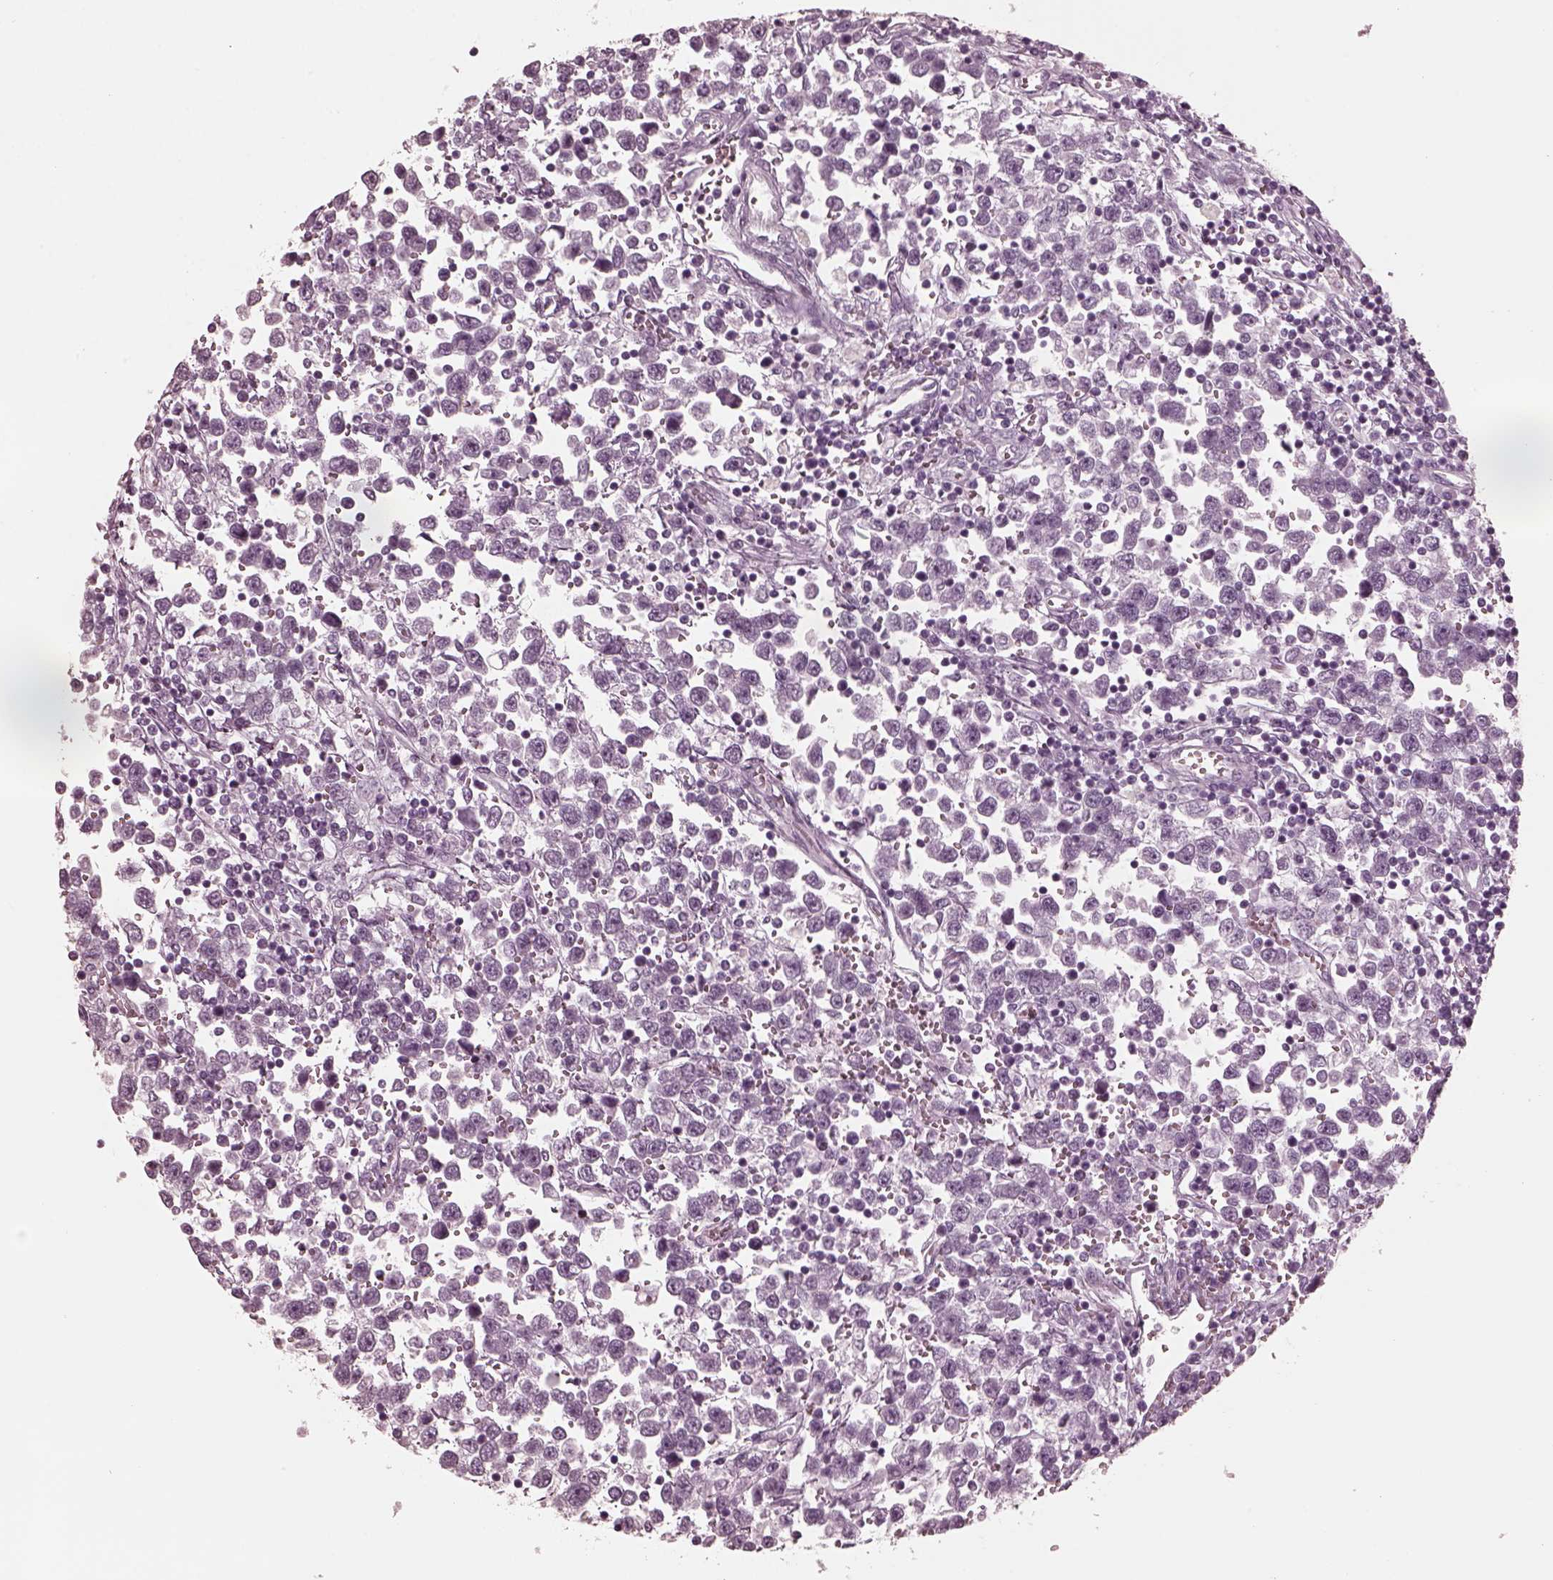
{"staining": {"intensity": "negative", "quantity": "none", "location": "none"}, "tissue": "testis cancer", "cell_type": "Tumor cells", "image_type": "cancer", "snomed": [{"axis": "morphology", "description": "Seminoma, NOS"}, {"axis": "topography", "description": "Testis"}], "caption": "High magnification brightfield microscopy of testis seminoma stained with DAB (3,3'-diaminobenzidine) (brown) and counterstained with hematoxylin (blue): tumor cells show no significant positivity. Nuclei are stained in blue.", "gene": "GRM6", "patient": {"sex": "male", "age": 34}}